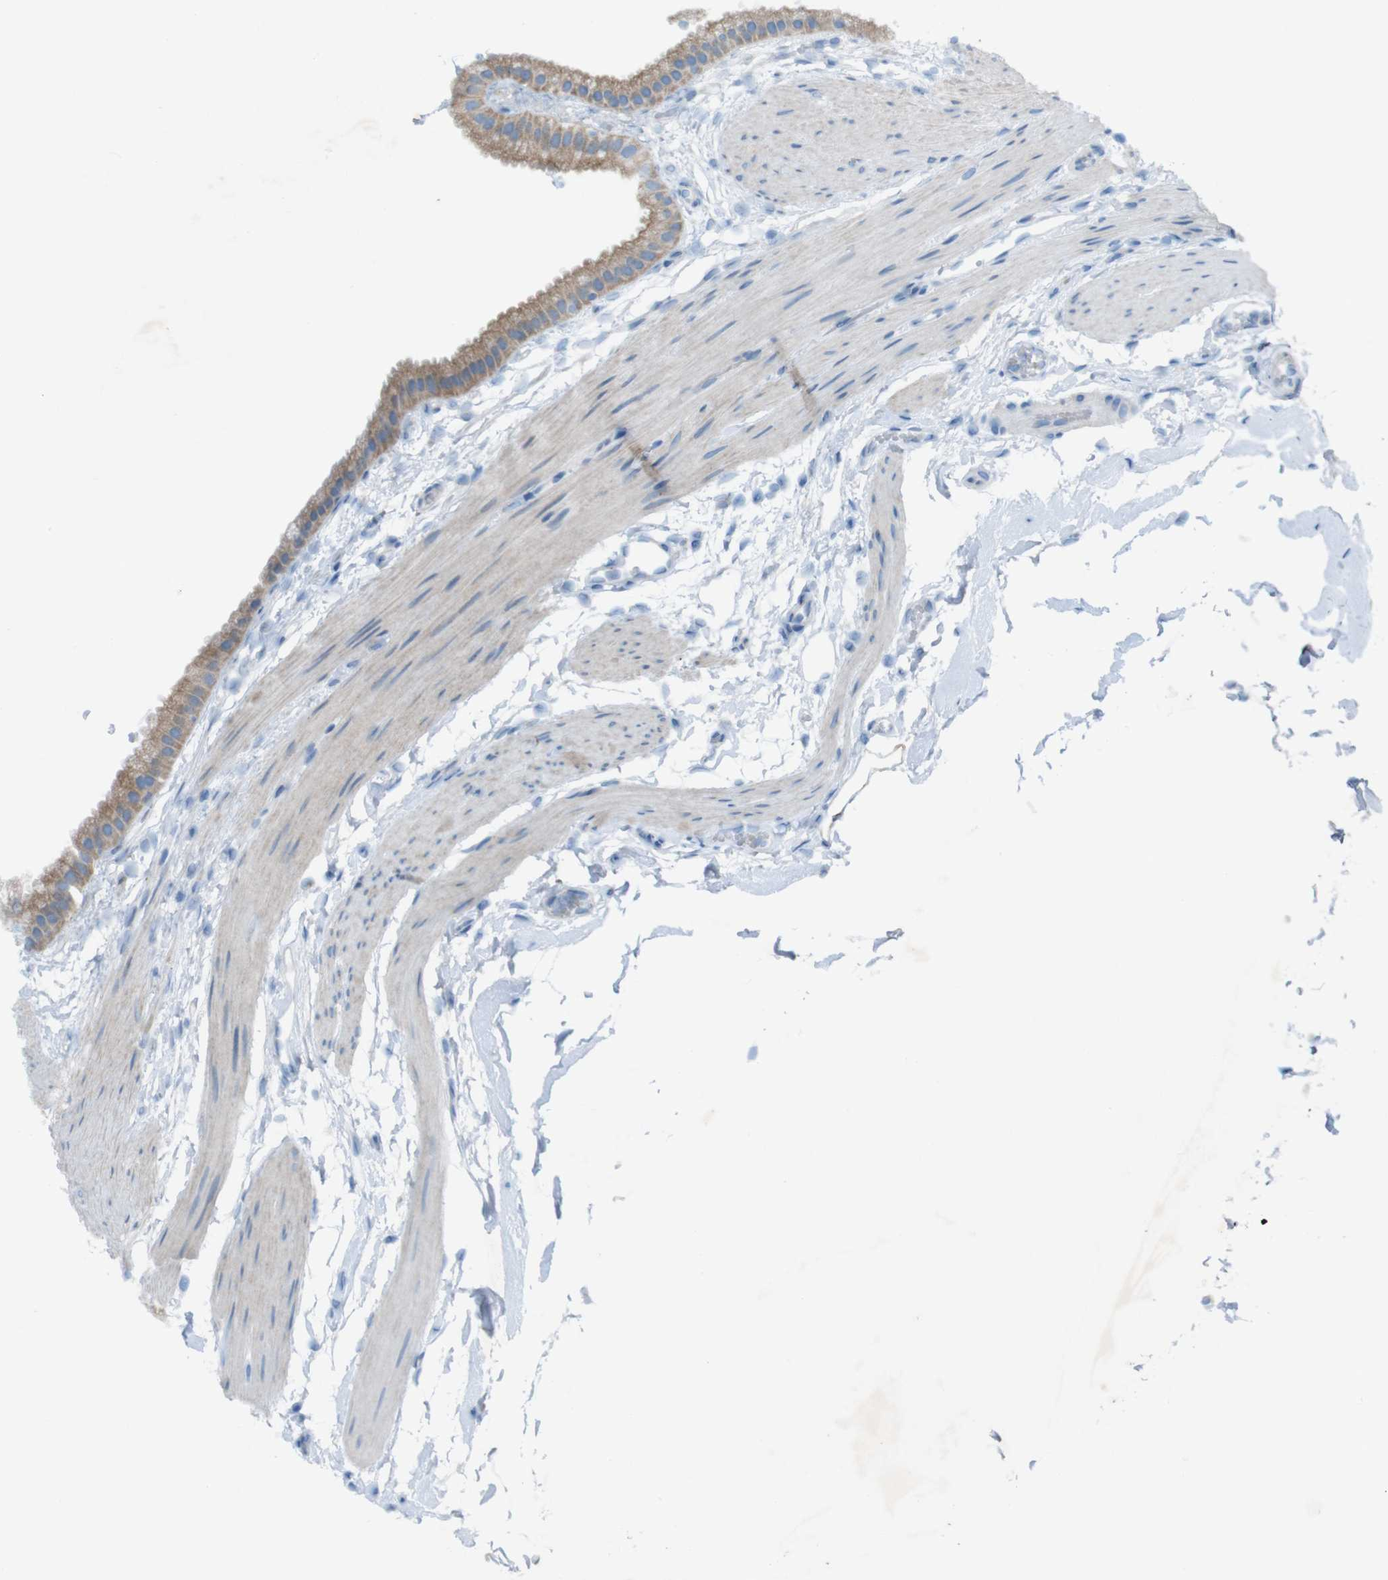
{"staining": {"intensity": "moderate", "quantity": ">75%", "location": "cytoplasmic/membranous"}, "tissue": "gallbladder", "cell_type": "Glandular cells", "image_type": "normal", "snomed": [{"axis": "morphology", "description": "Normal tissue, NOS"}, {"axis": "topography", "description": "Gallbladder"}], "caption": "Normal gallbladder exhibits moderate cytoplasmic/membranous staining in about >75% of glandular cells, visualized by immunohistochemistry. The staining was performed using DAB, with brown indicating positive protein expression. Nuclei are stained blue with hematoxylin.", "gene": "MOGAT3", "patient": {"sex": "female", "age": 64}}